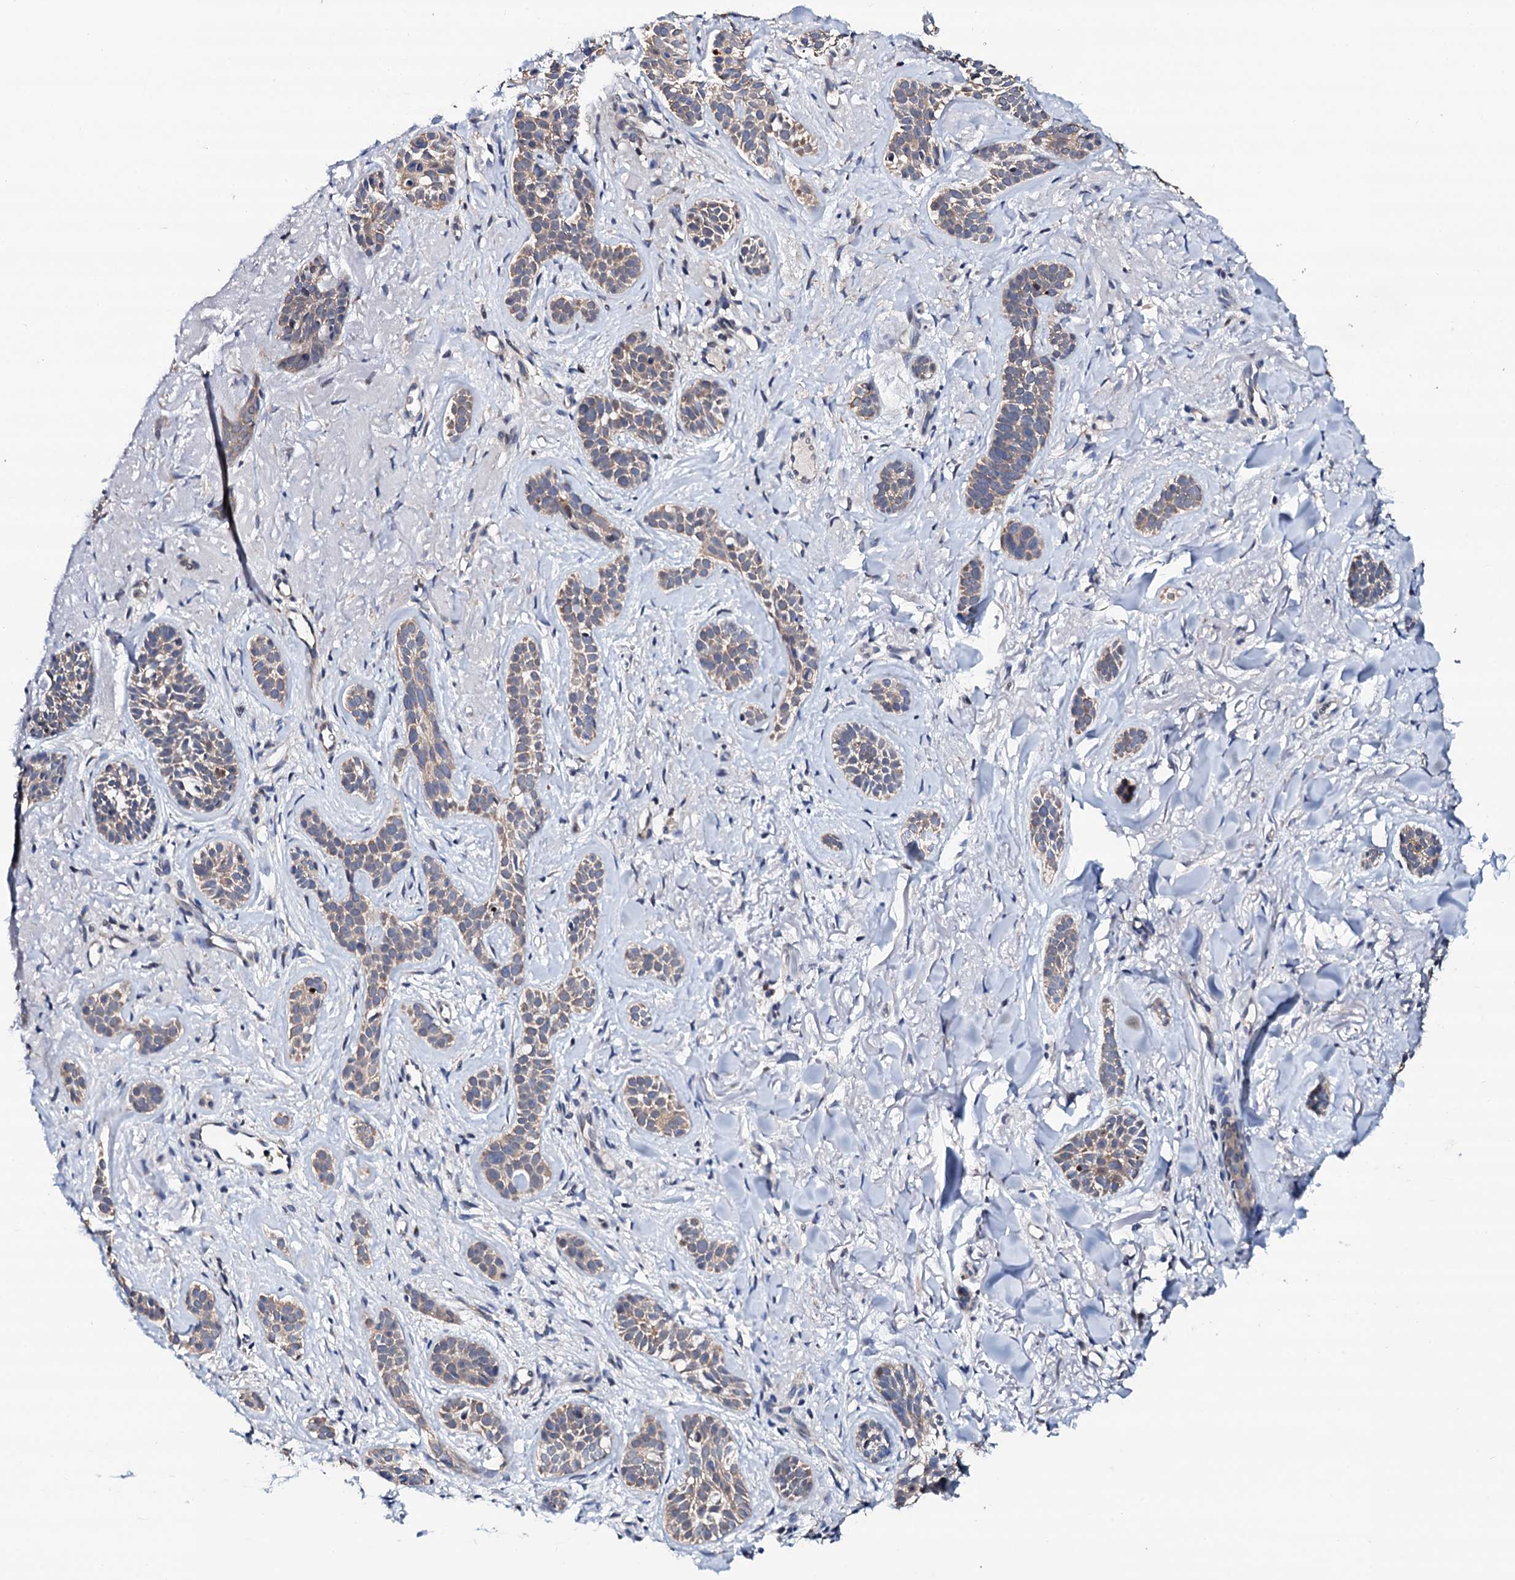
{"staining": {"intensity": "weak", "quantity": "25%-75%", "location": "cytoplasmic/membranous"}, "tissue": "skin cancer", "cell_type": "Tumor cells", "image_type": "cancer", "snomed": [{"axis": "morphology", "description": "Basal cell carcinoma"}, {"axis": "topography", "description": "Skin"}], "caption": "Protein expression analysis of skin cancer (basal cell carcinoma) exhibits weak cytoplasmic/membranous expression in approximately 25%-75% of tumor cells. The protein of interest is shown in brown color, while the nuclei are stained blue.", "gene": "COG4", "patient": {"sex": "male", "age": 71}}